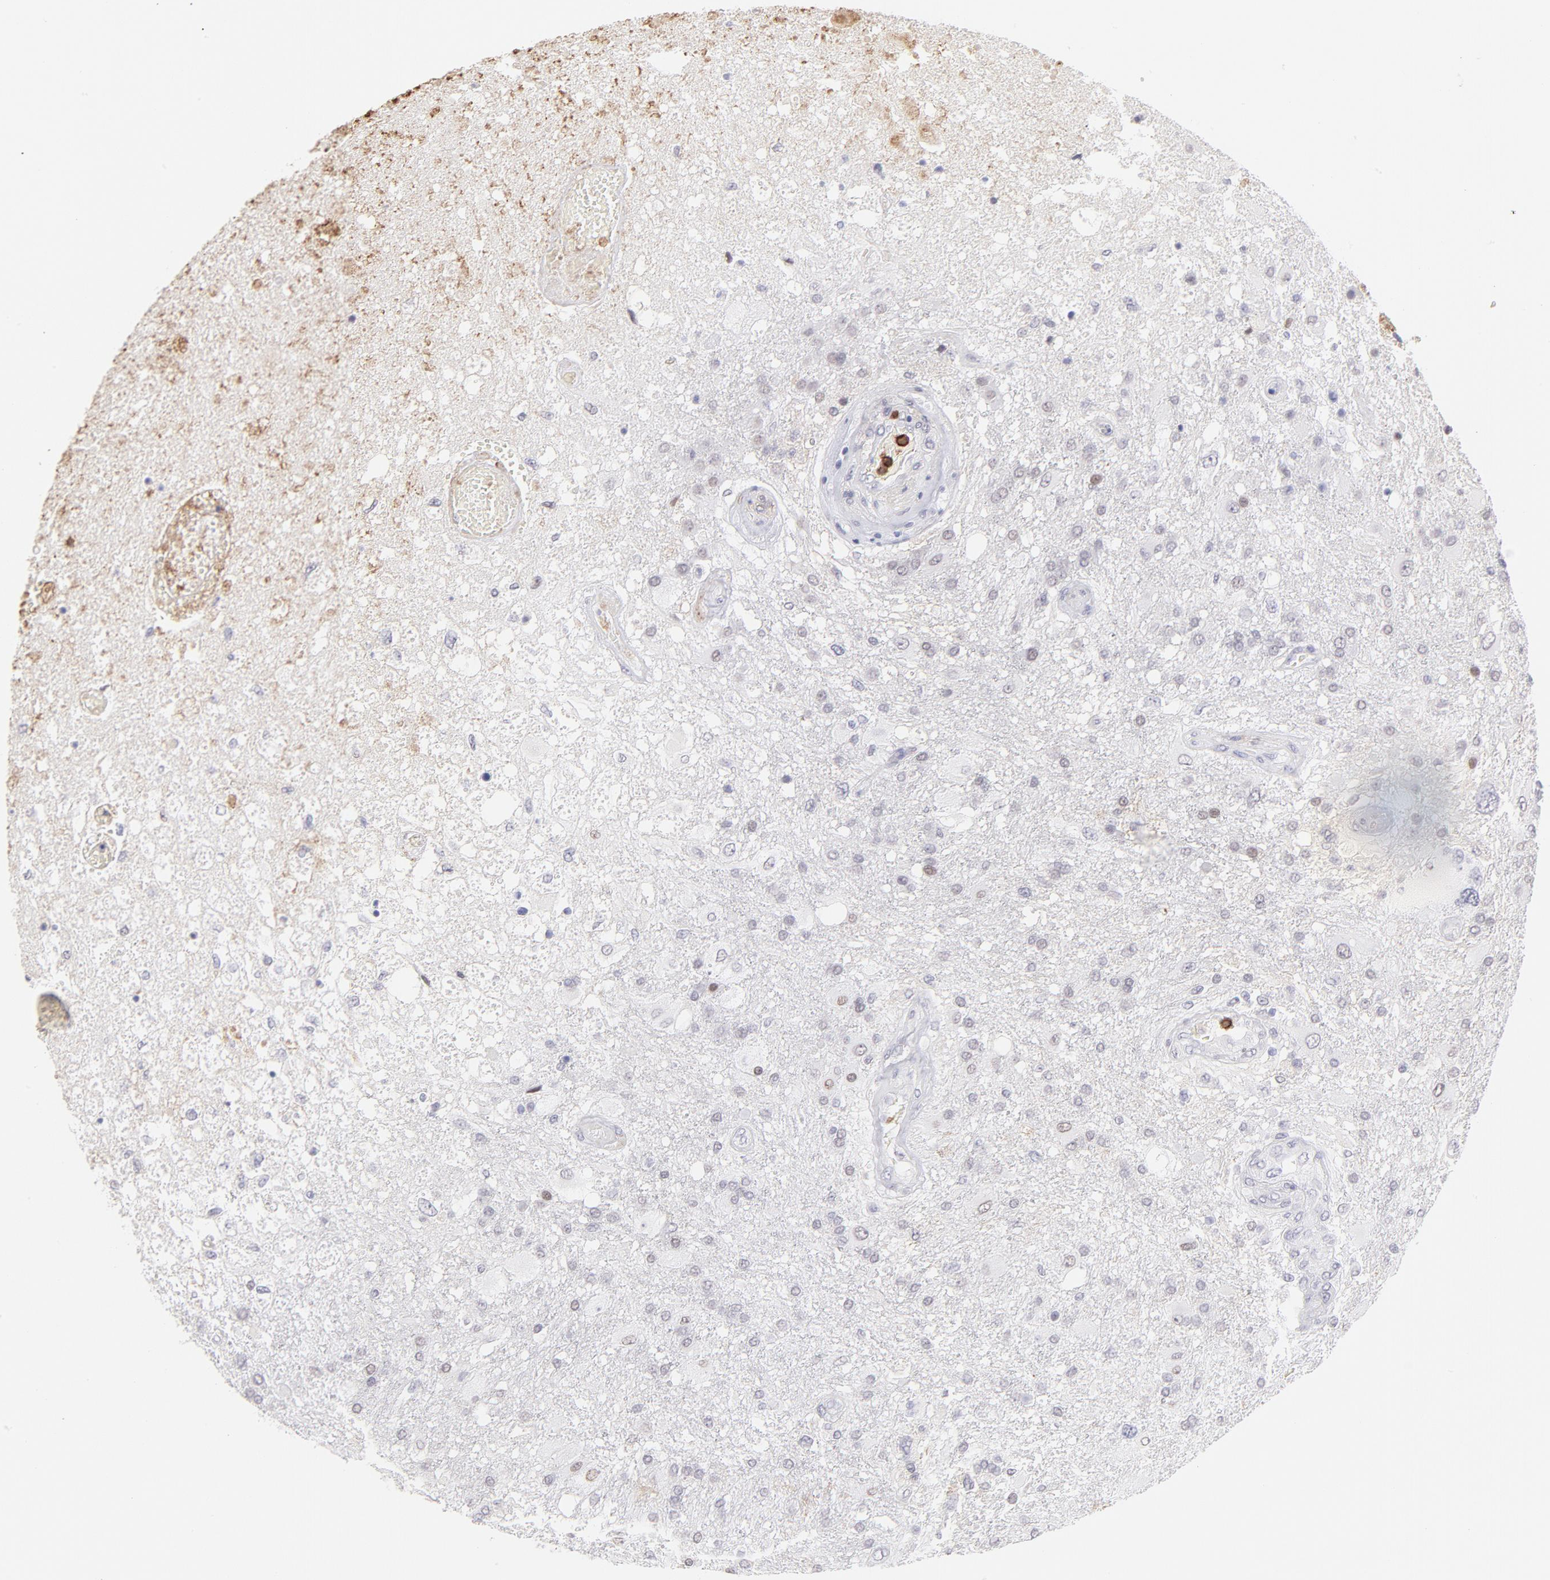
{"staining": {"intensity": "weak", "quantity": "<25%", "location": "nuclear"}, "tissue": "glioma", "cell_type": "Tumor cells", "image_type": "cancer", "snomed": [{"axis": "morphology", "description": "Glioma, malignant, High grade"}, {"axis": "topography", "description": "Cerebral cortex"}], "caption": "Immunohistochemistry (IHC) micrograph of neoplastic tissue: malignant high-grade glioma stained with DAB (3,3'-diaminobenzidine) displays no significant protein expression in tumor cells.", "gene": "LTB4R", "patient": {"sex": "male", "age": 79}}